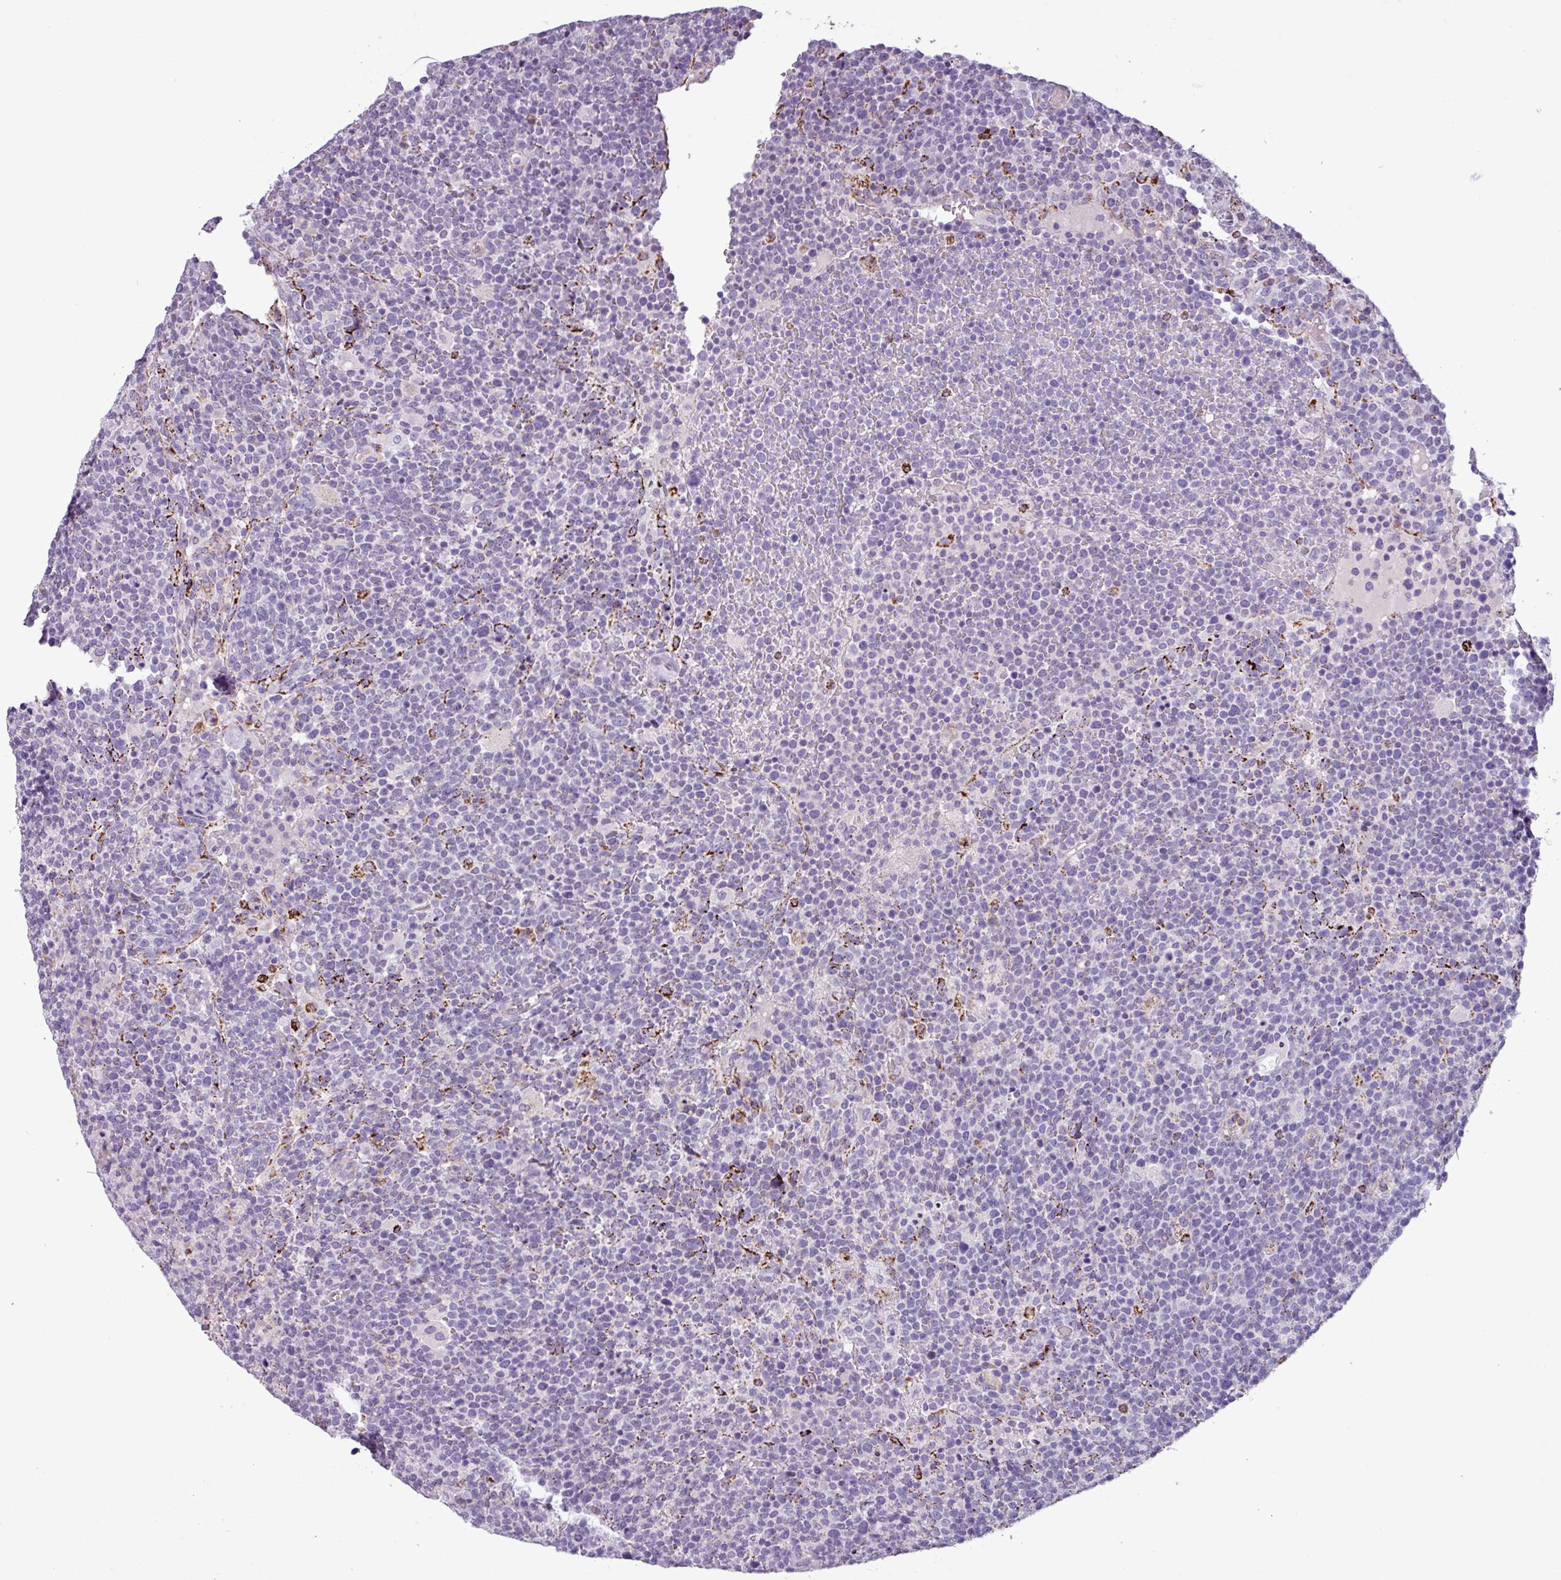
{"staining": {"intensity": "negative", "quantity": "none", "location": "none"}, "tissue": "lymphoma", "cell_type": "Tumor cells", "image_type": "cancer", "snomed": [{"axis": "morphology", "description": "Malignant lymphoma, non-Hodgkin's type, High grade"}, {"axis": "topography", "description": "Lymph node"}], "caption": "There is no significant staining in tumor cells of malignant lymphoma, non-Hodgkin's type (high-grade).", "gene": "ZNF667", "patient": {"sex": "male", "age": 61}}